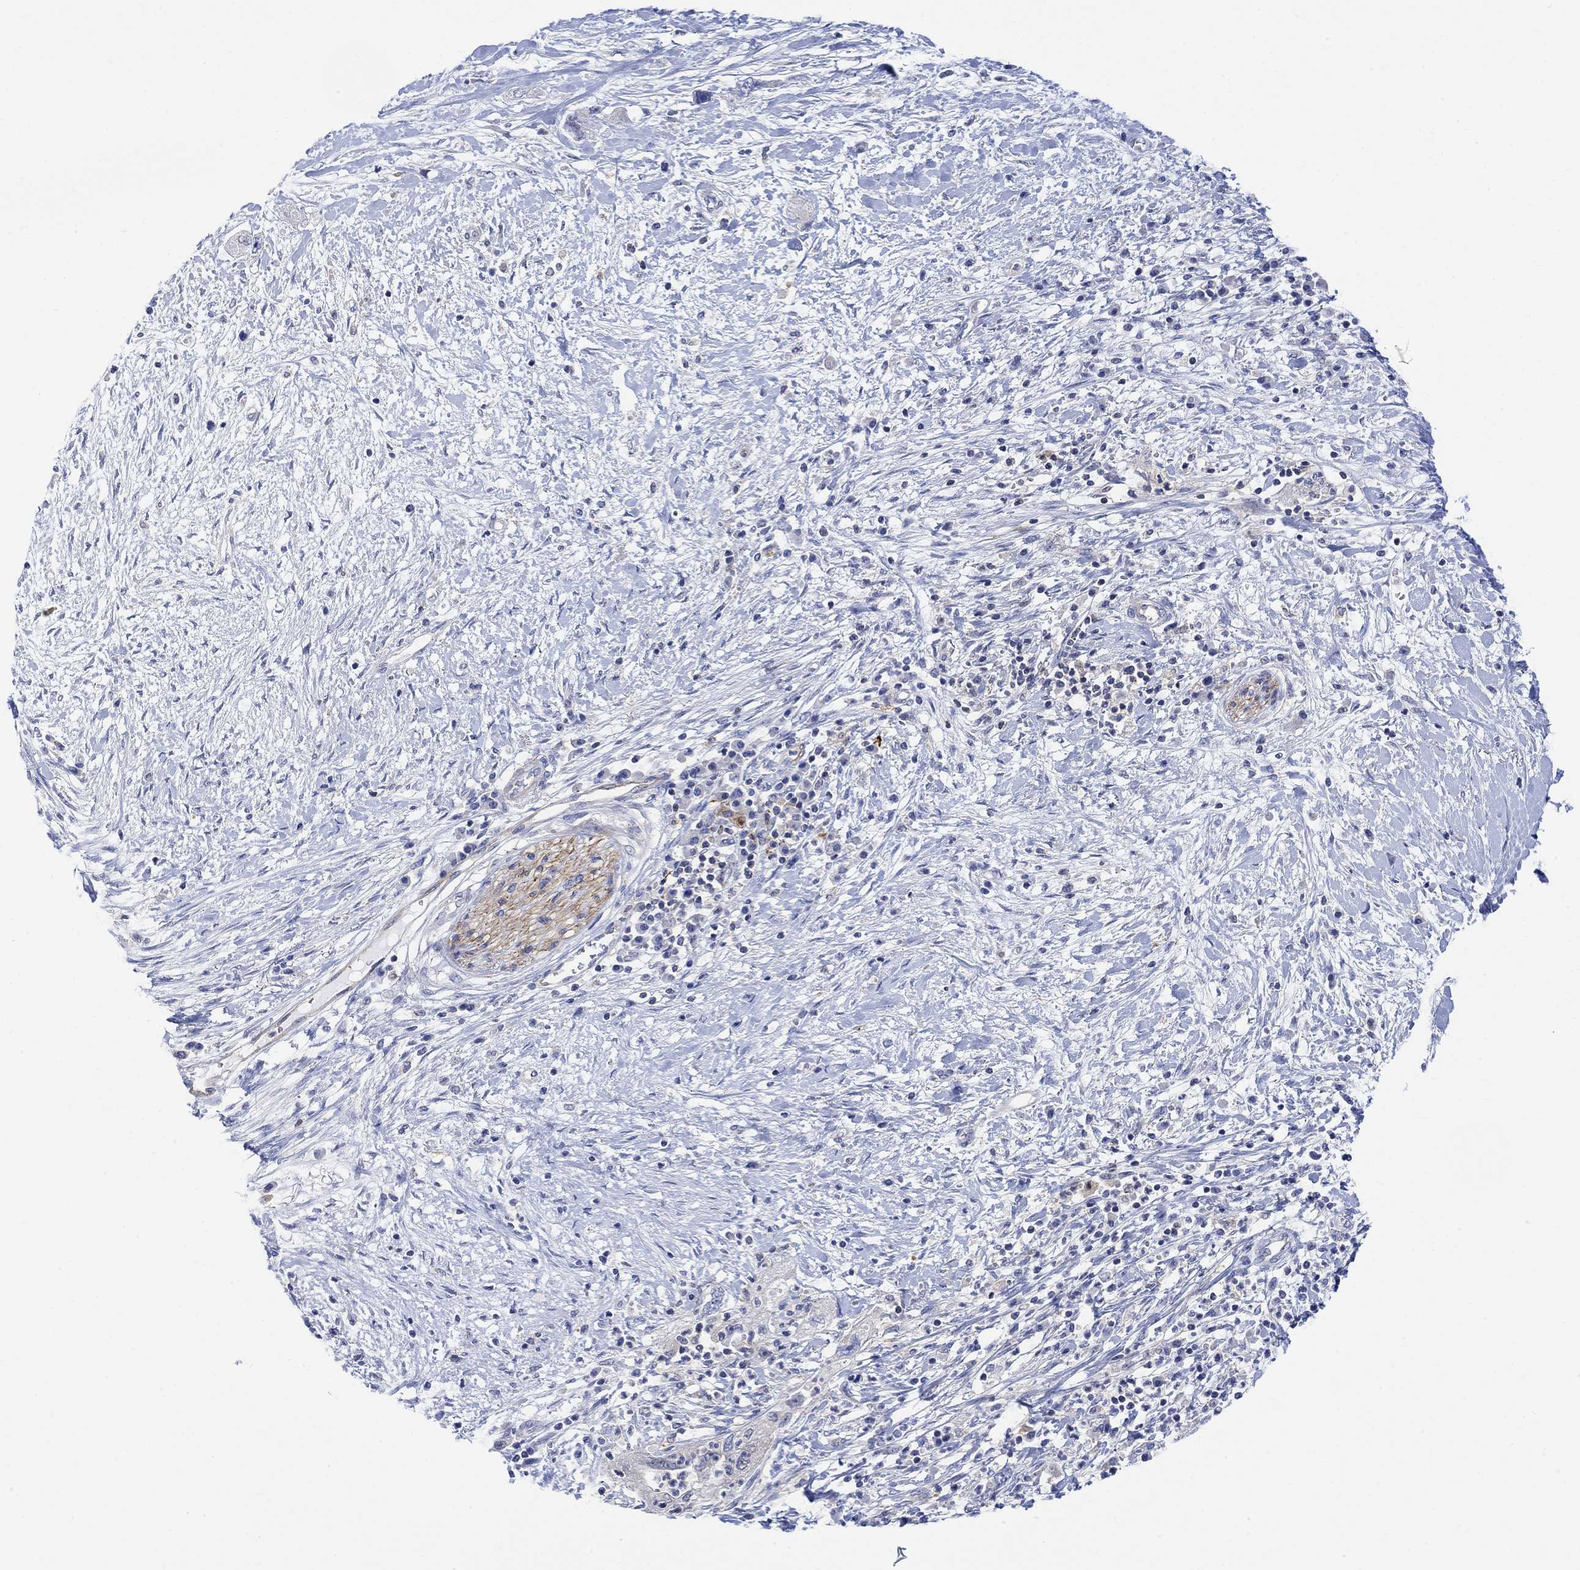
{"staining": {"intensity": "negative", "quantity": "none", "location": "none"}, "tissue": "pancreatic cancer", "cell_type": "Tumor cells", "image_type": "cancer", "snomed": [{"axis": "morphology", "description": "Adenocarcinoma, NOS"}, {"axis": "topography", "description": "Pancreas"}], "caption": "Tumor cells show no significant protein positivity in pancreatic cancer (adenocarcinoma).", "gene": "ARSK", "patient": {"sex": "female", "age": 73}}